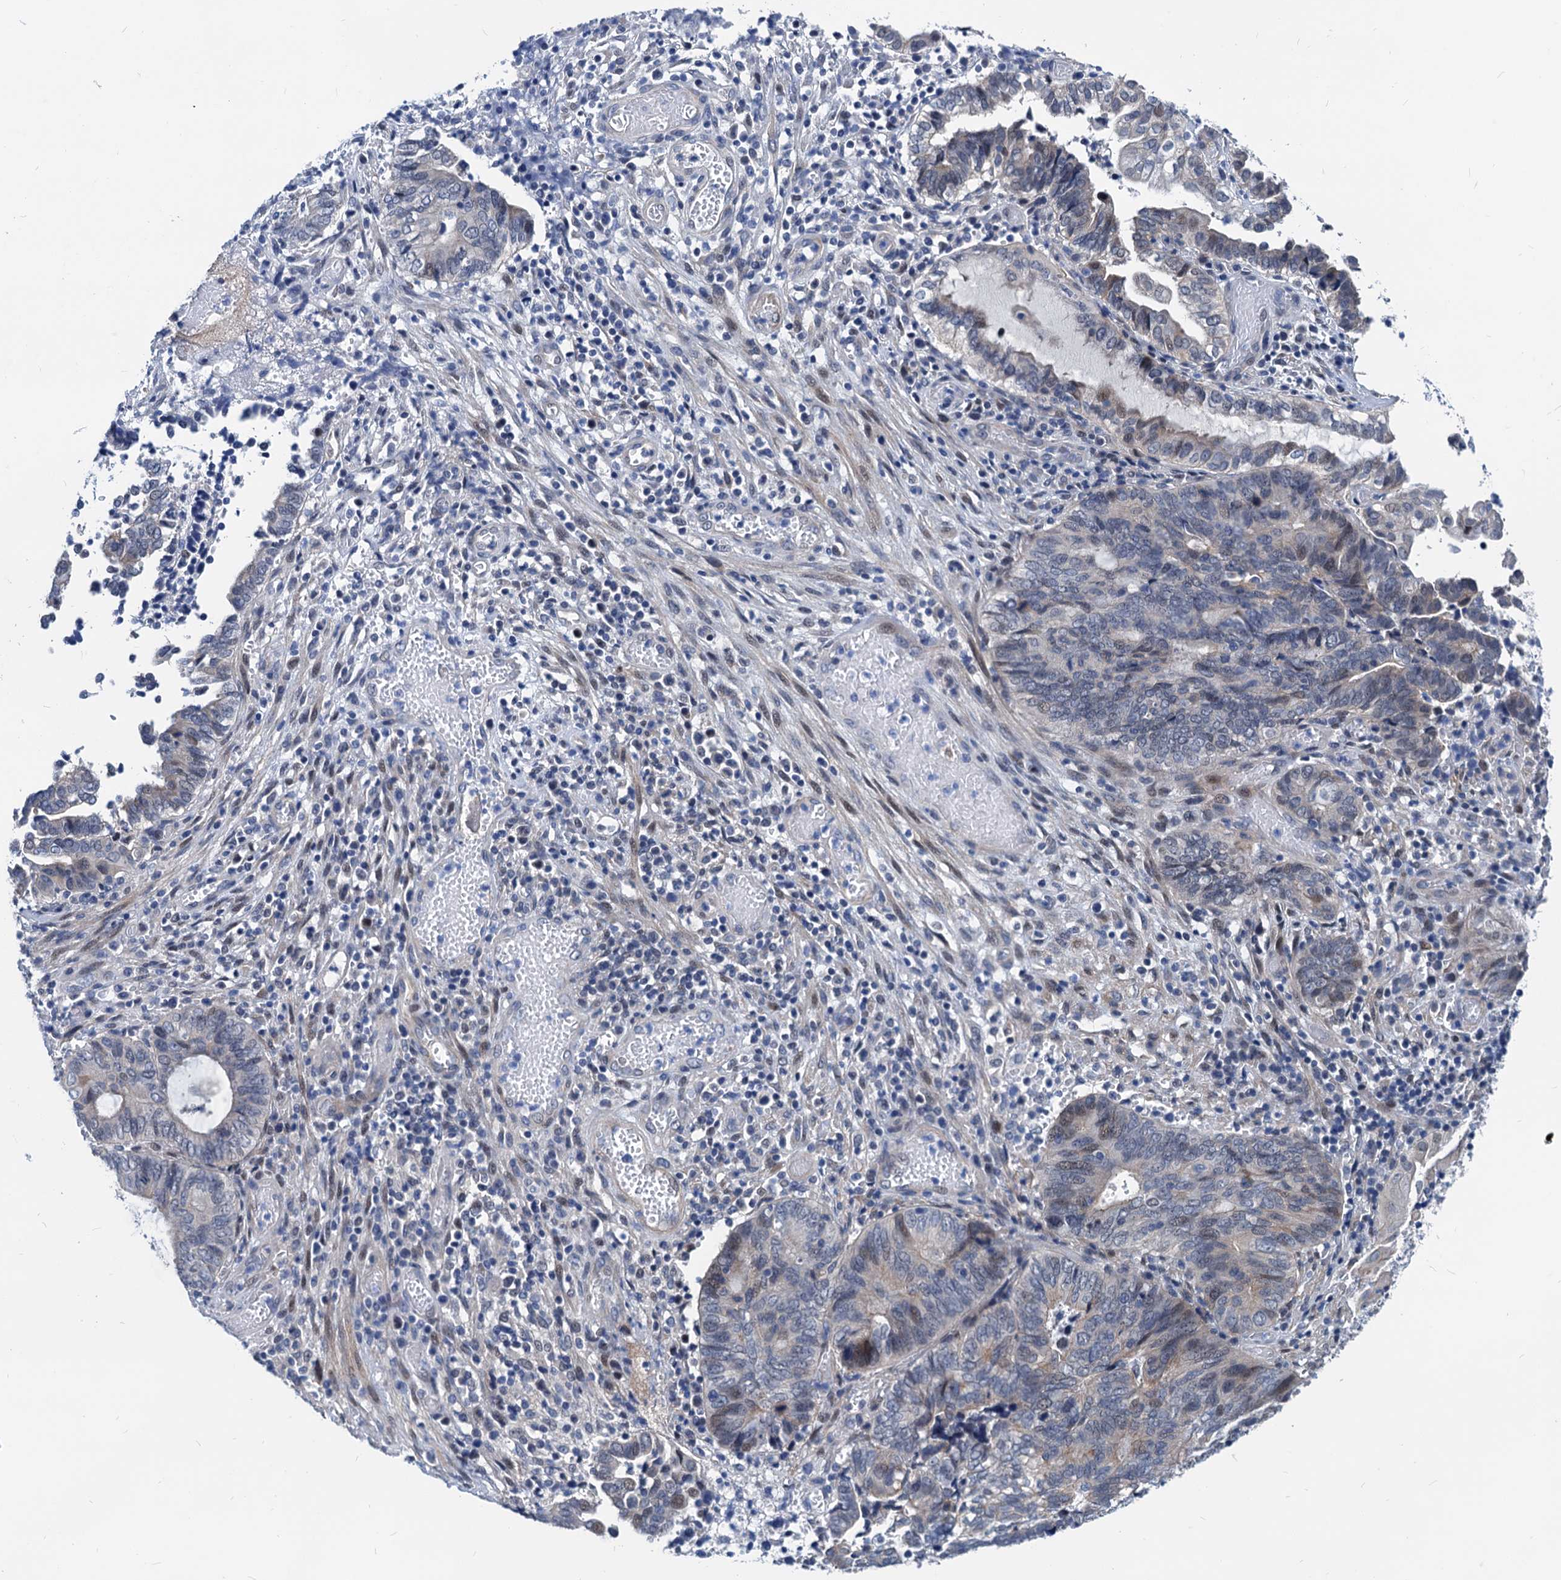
{"staining": {"intensity": "weak", "quantity": "<25%", "location": "cytoplasmic/membranous,nuclear"}, "tissue": "endometrial cancer", "cell_type": "Tumor cells", "image_type": "cancer", "snomed": [{"axis": "morphology", "description": "Adenocarcinoma, NOS"}, {"axis": "topography", "description": "Uterus"}, {"axis": "topography", "description": "Endometrium"}], "caption": "DAB (3,3'-diaminobenzidine) immunohistochemical staining of human adenocarcinoma (endometrial) displays no significant positivity in tumor cells.", "gene": "HSF2", "patient": {"sex": "female", "age": 70}}